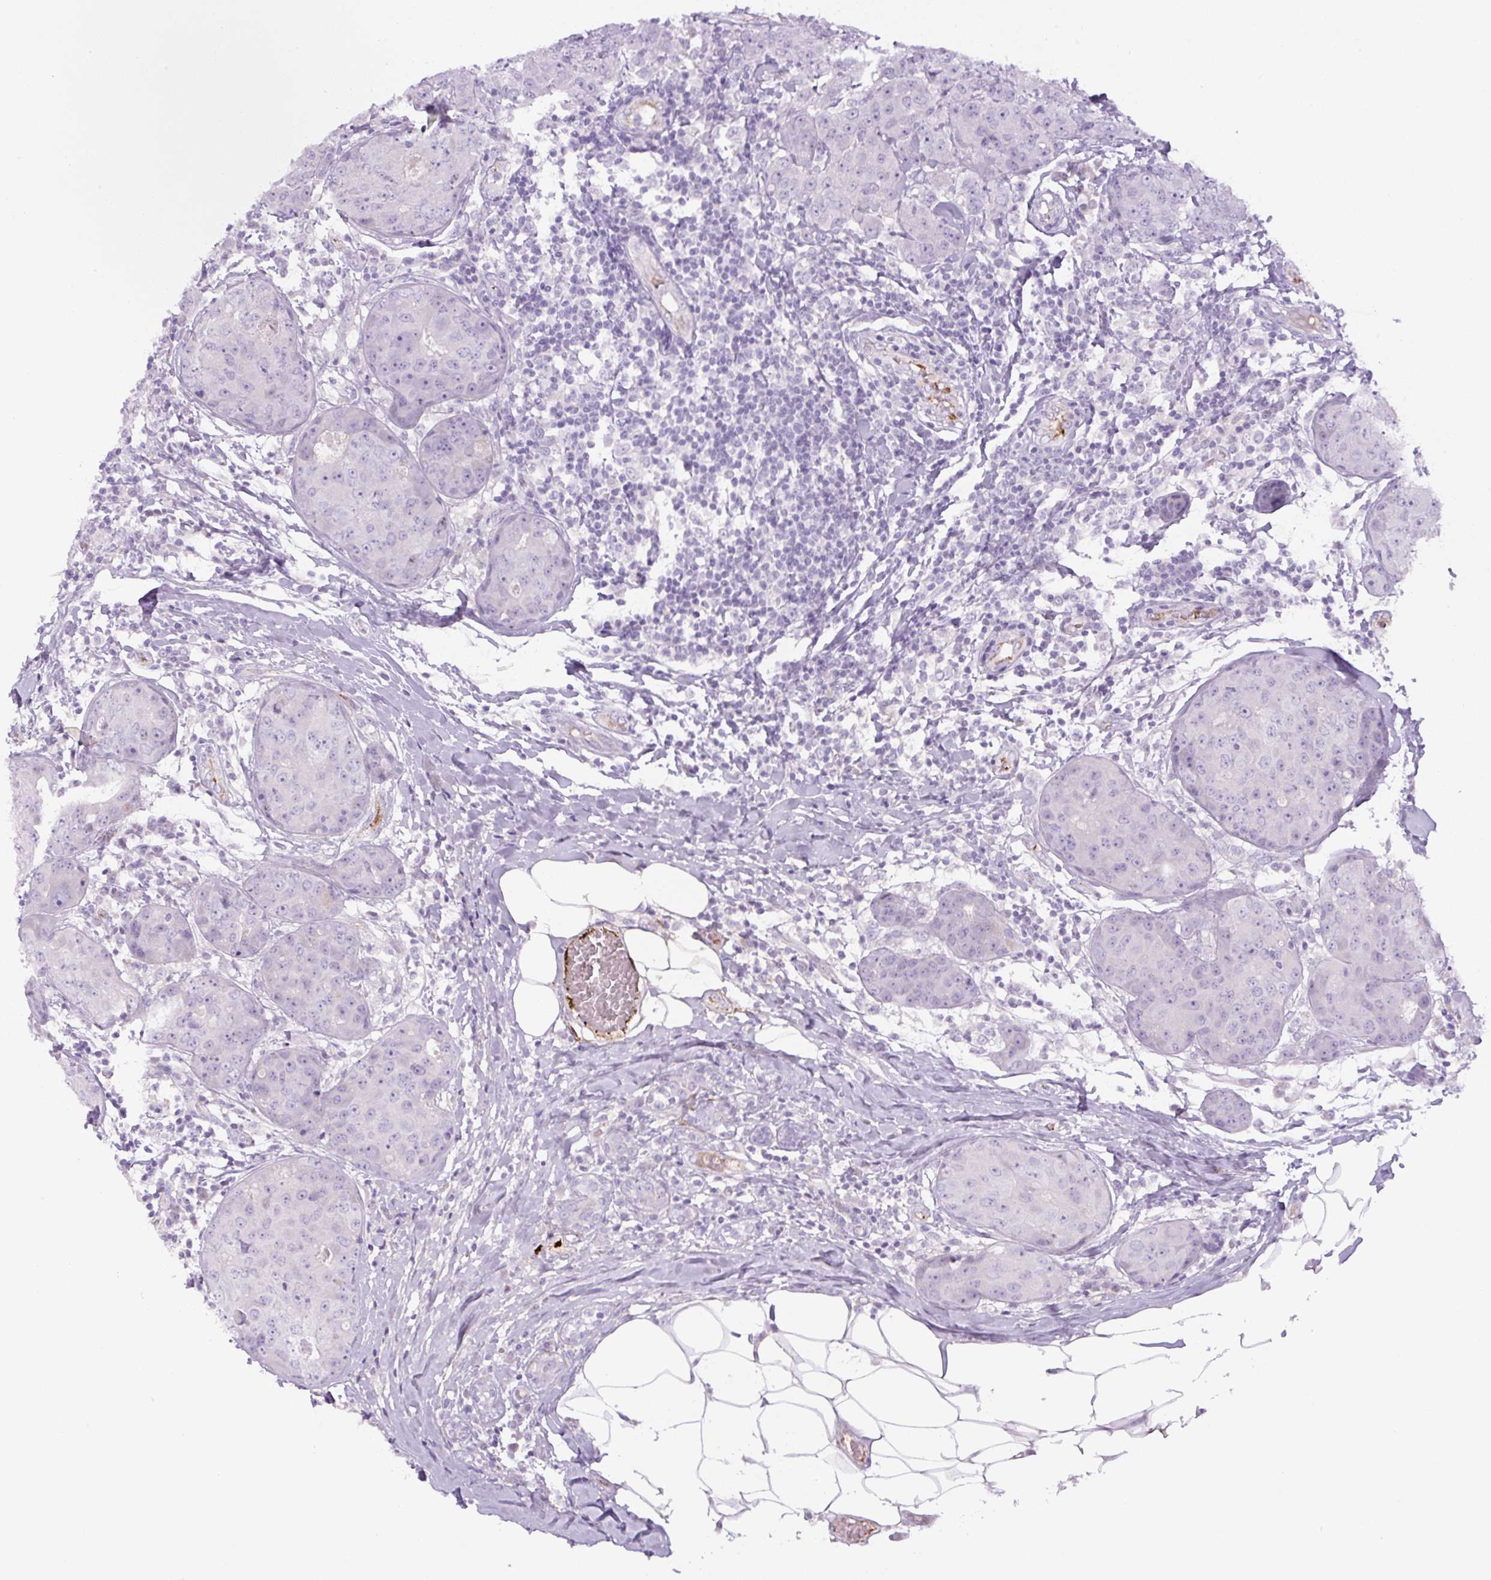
{"staining": {"intensity": "negative", "quantity": "none", "location": "none"}, "tissue": "breast cancer", "cell_type": "Tumor cells", "image_type": "cancer", "snomed": [{"axis": "morphology", "description": "Duct carcinoma"}, {"axis": "topography", "description": "Breast"}], "caption": "The photomicrograph shows no staining of tumor cells in breast cancer.", "gene": "RSPO4", "patient": {"sex": "female", "age": 43}}